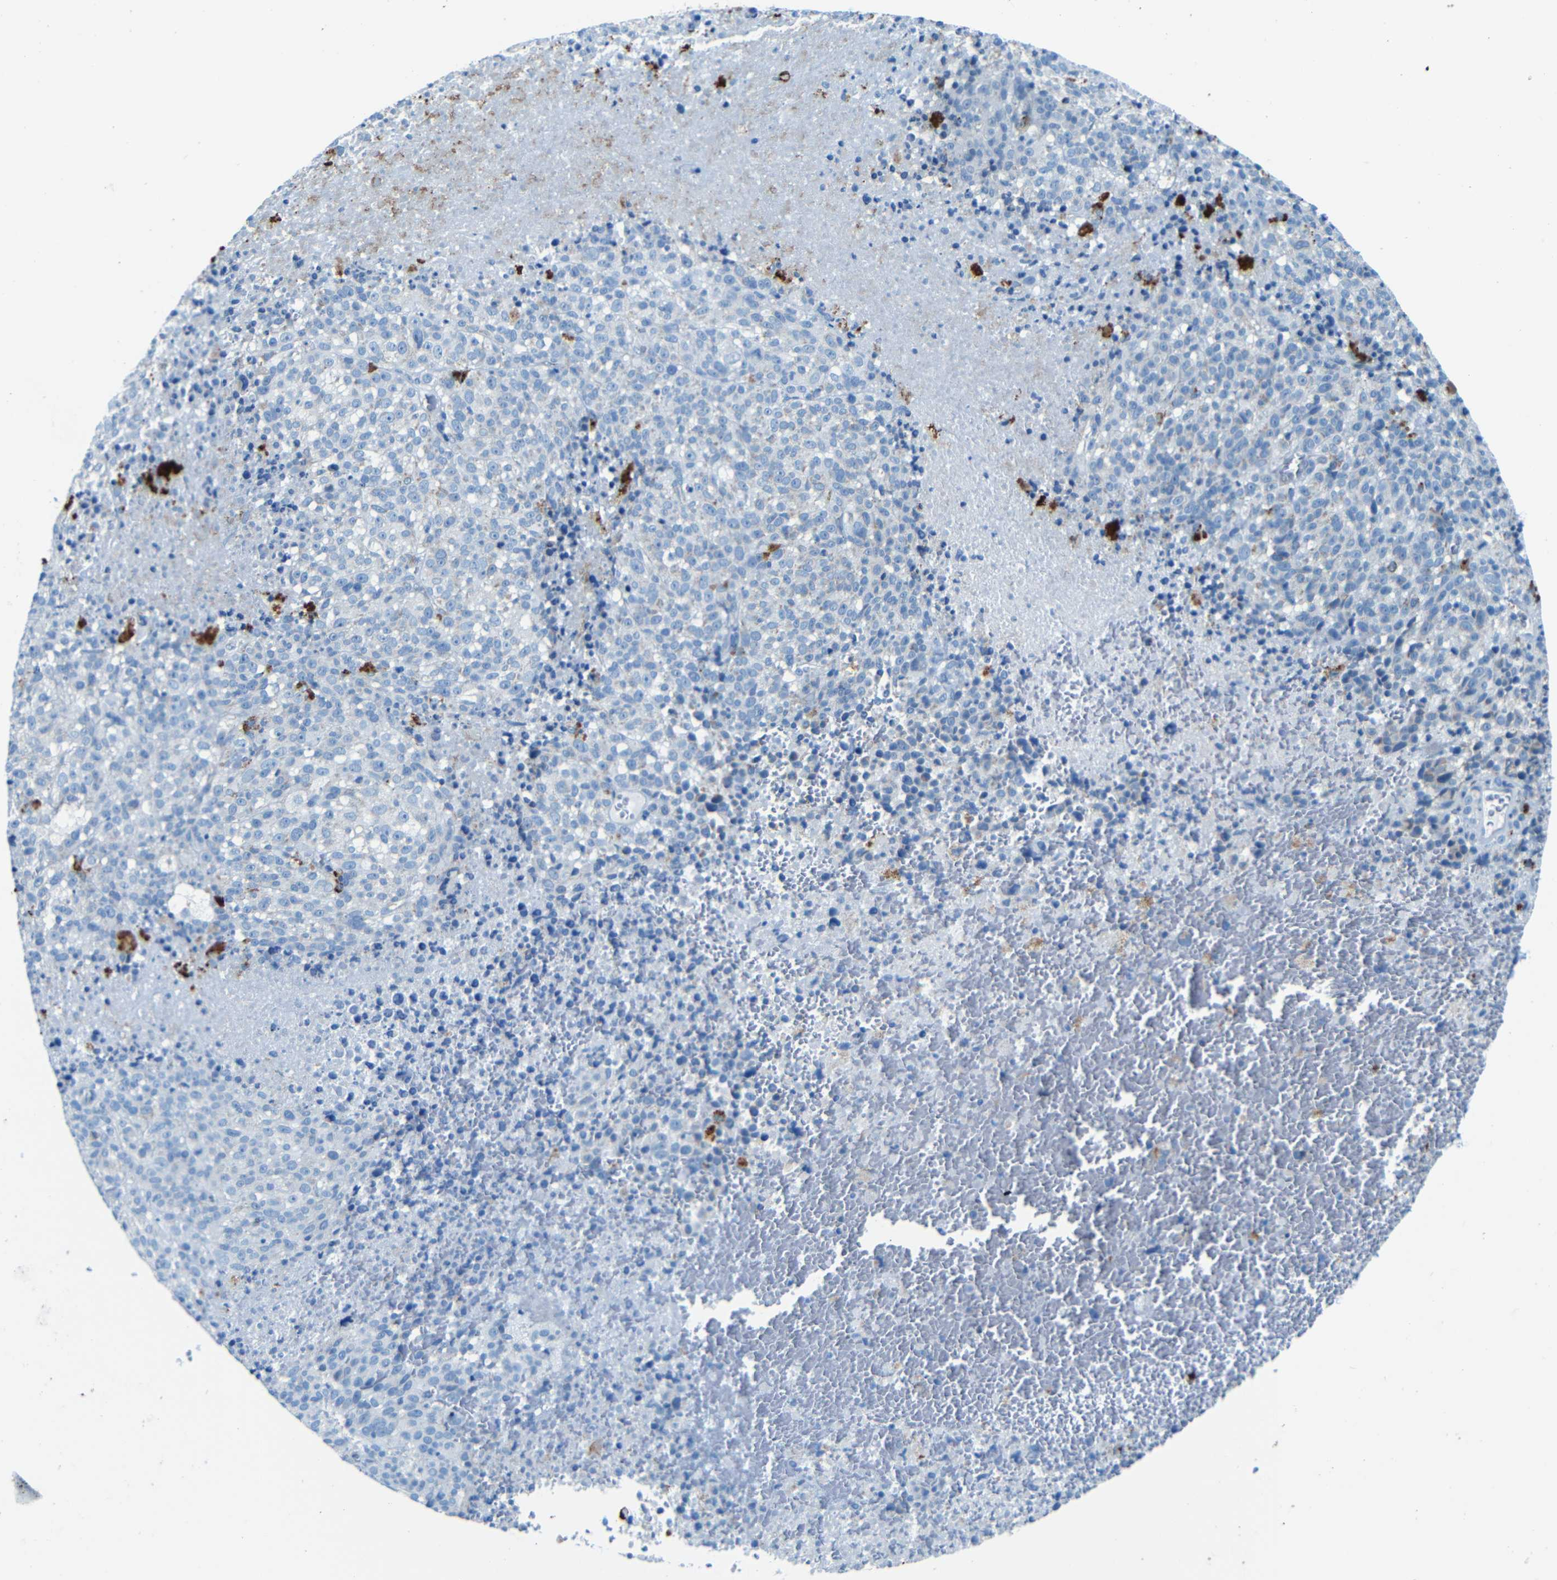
{"staining": {"intensity": "negative", "quantity": "none", "location": "none"}, "tissue": "melanoma", "cell_type": "Tumor cells", "image_type": "cancer", "snomed": [{"axis": "morphology", "description": "Malignant melanoma, Metastatic site"}, {"axis": "topography", "description": "Cerebral cortex"}], "caption": "This histopathology image is of malignant melanoma (metastatic site) stained with IHC to label a protein in brown with the nuclei are counter-stained blue. There is no expression in tumor cells.", "gene": "WSCD2", "patient": {"sex": "female", "age": 52}}